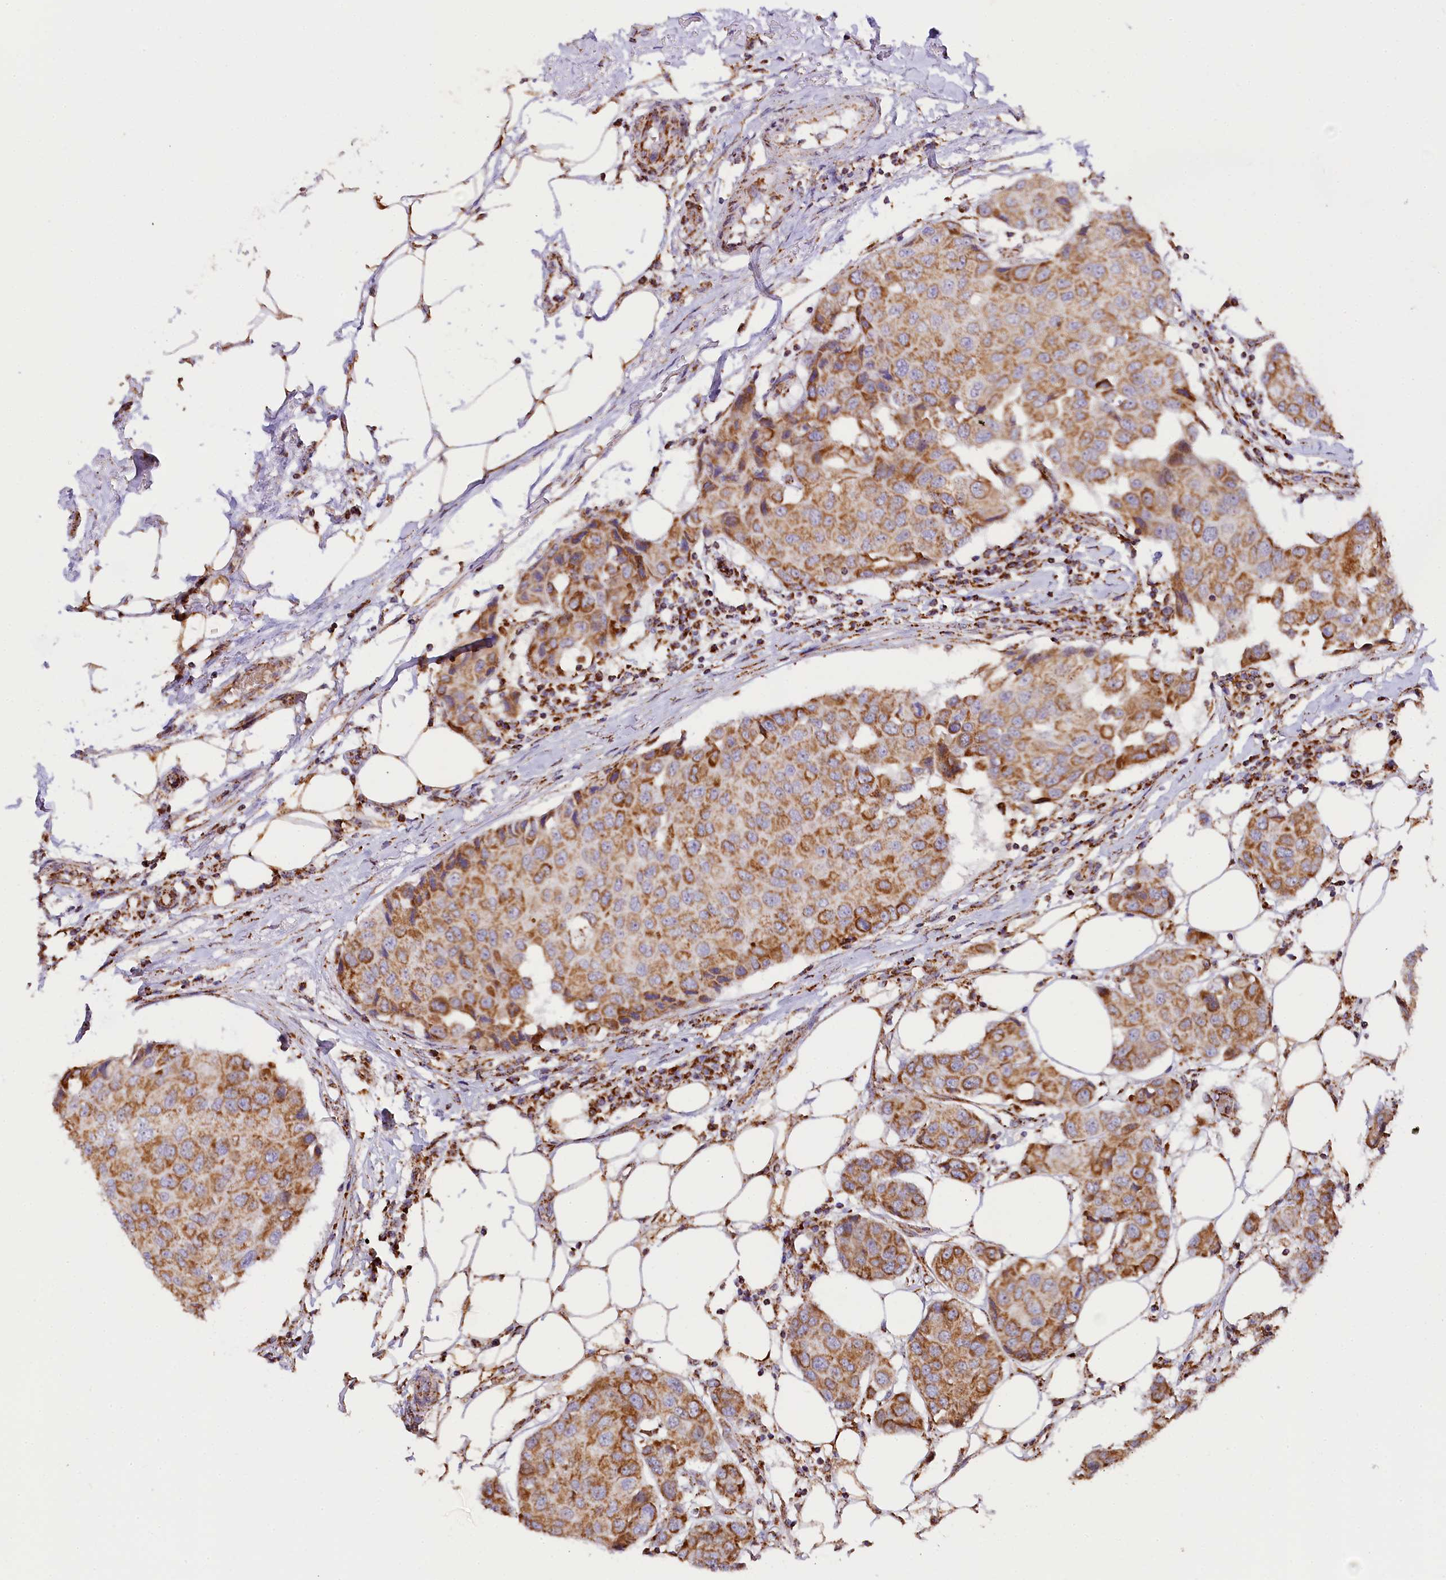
{"staining": {"intensity": "moderate", "quantity": ">75%", "location": "cytoplasmic/membranous"}, "tissue": "breast cancer", "cell_type": "Tumor cells", "image_type": "cancer", "snomed": [{"axis": "morphology", "description": "Duct carcinoma"}, {"axis": "topography", "description": "Breast"}], "caption": "Brown immunohistochemical staining in human breast infiltrating ductal carcinoma shows moderate cytoplasmic/membranous positivity in about >75% of tumor cells.", "gene": "NDUFA8", "patient": {"sex": "female", "age": 80}}